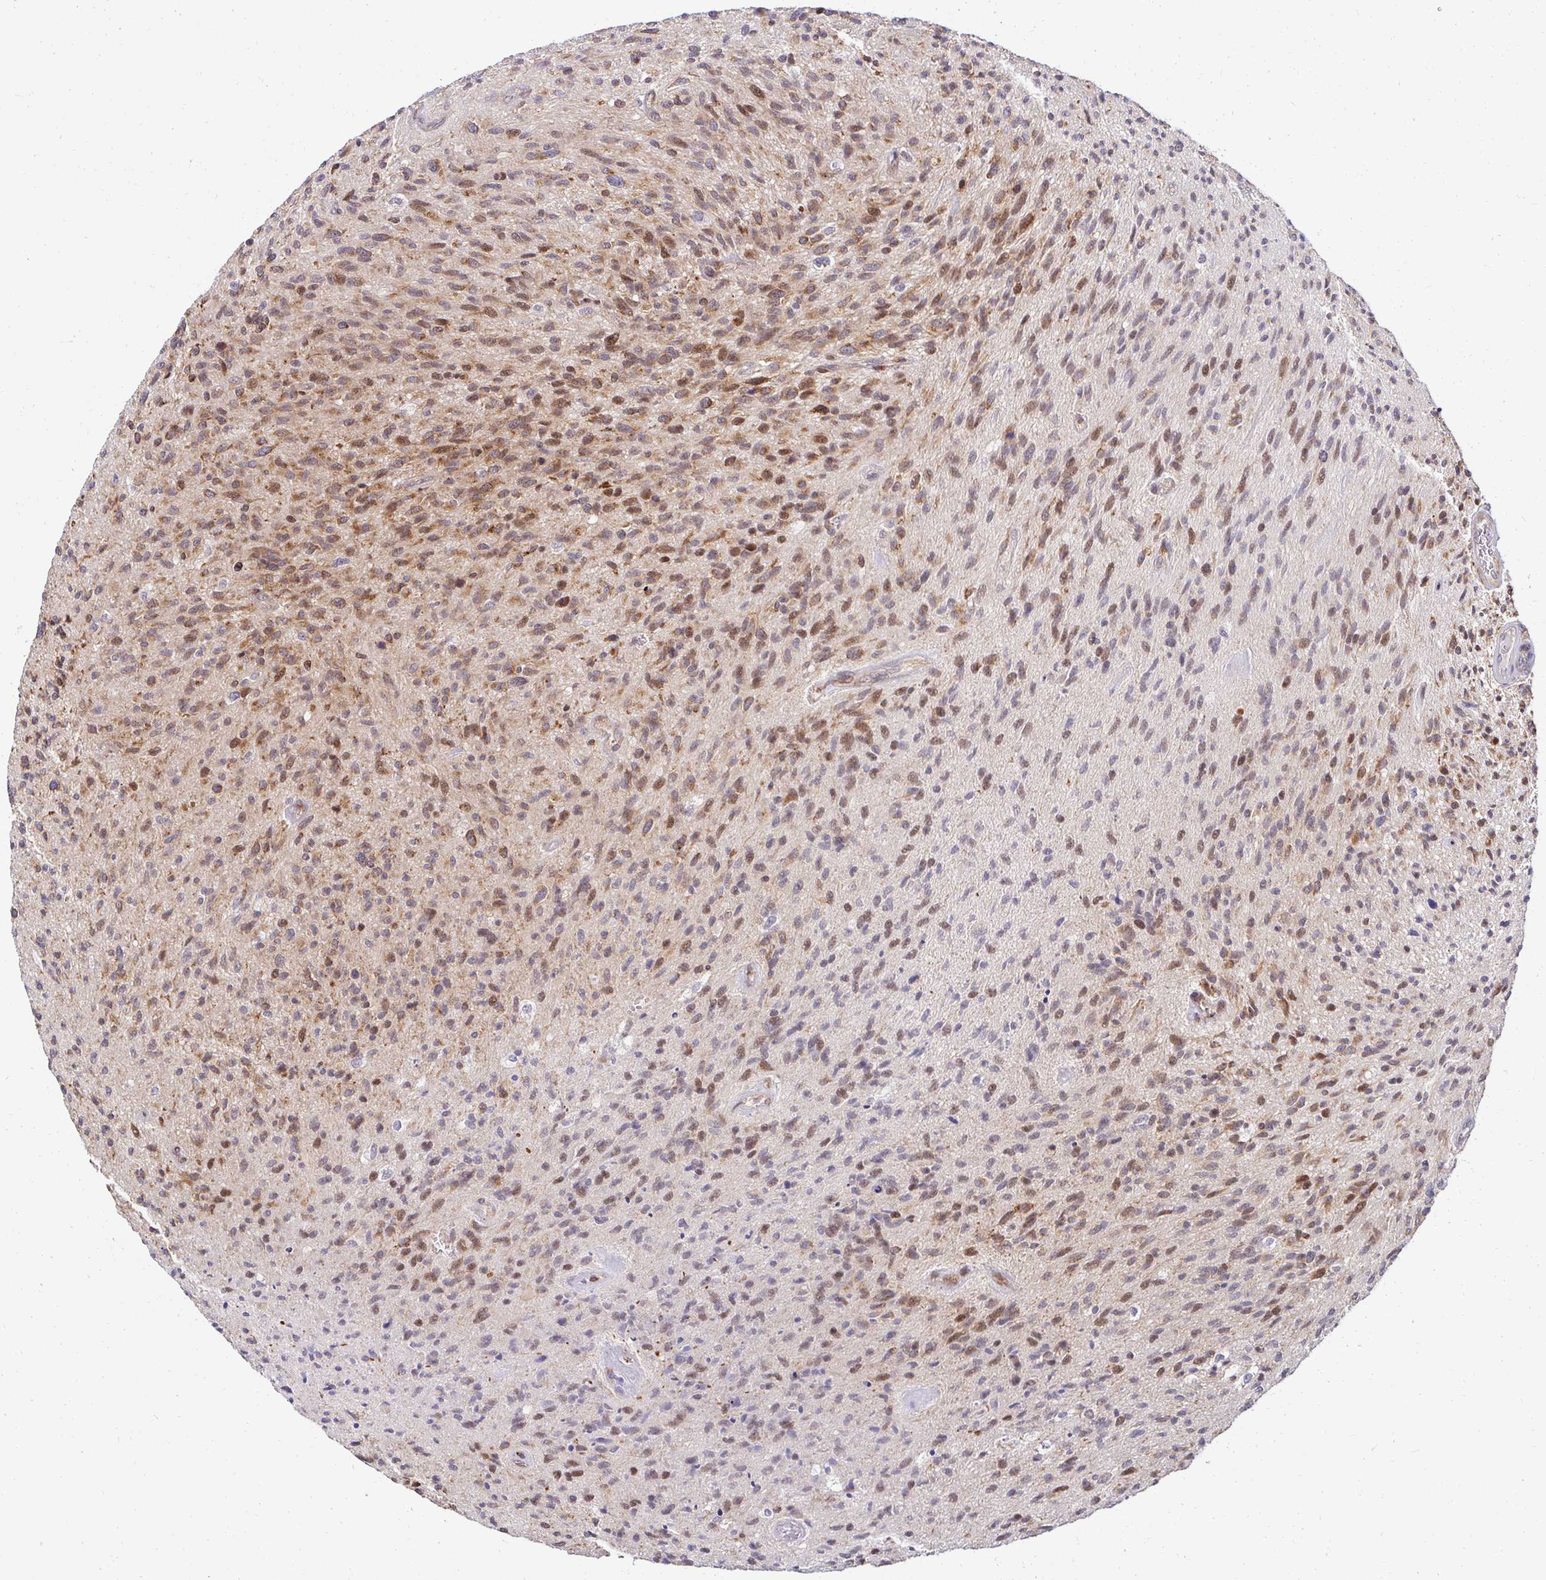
{"staining": {"intensity": "moderate", "quantity": ">75%", "location": "cytoplasmic/membranous"}, "tissue": "glioma", "cell_type": "Tumor cells", "image_type": "cancer", "snomed": [{"axis": "morphology", "description": "Glioma, malignant, High grade"}, {"axis": "topography", "description": "Brain"}], "caption": "IHC (DAB) staining of malignant glioma (high-grade) shows moderate cytoplasmic/membranous protein positivity in about >75% of tumor cells.", "gene": "HPS1", "patient": {"sex": "male", "age": 54}}